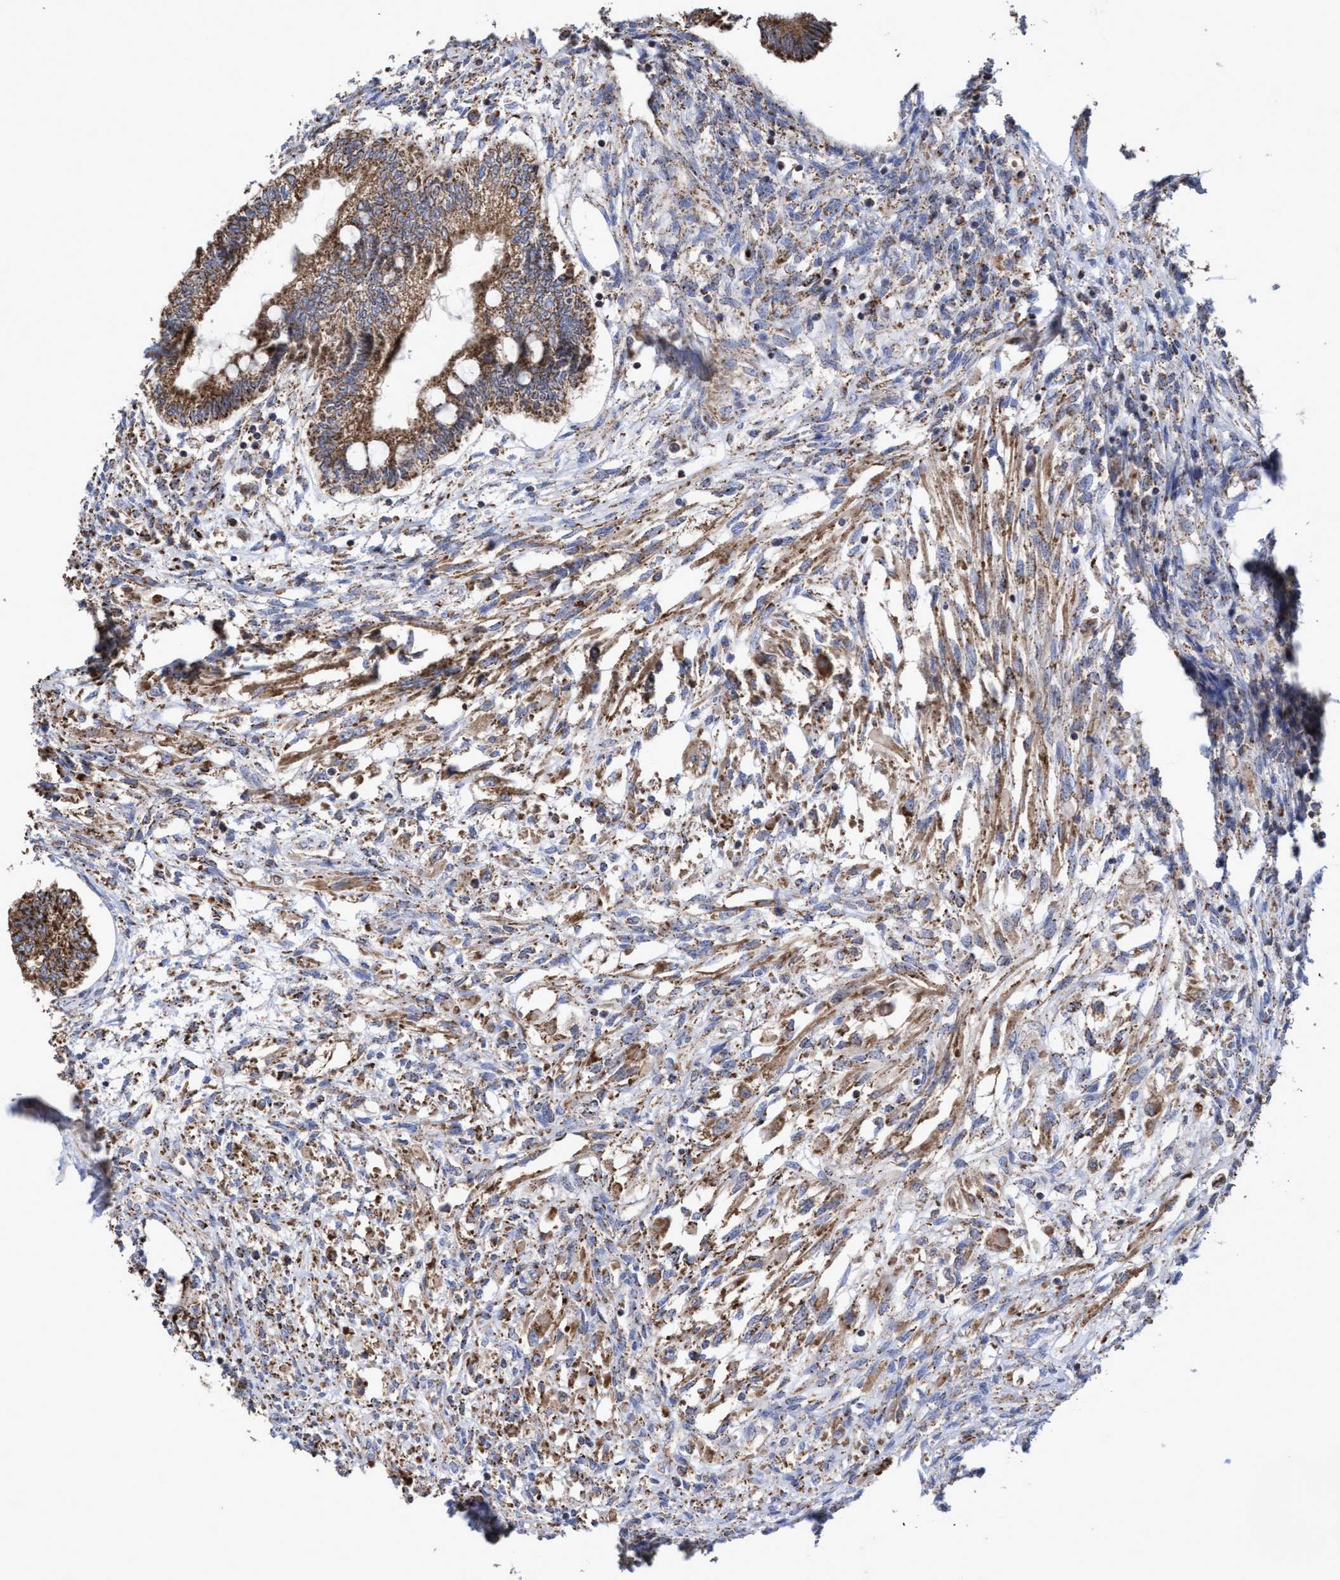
{"staining": {"intensity": "moderate", "quantity": ">75%", "location": "cytoplasmic/membranous"}, "tissue": "testis cancer", "cell_type": "Tumor cells", "image_type": "cancer", "snomed": [{"axis": "morphology", "description": "Seminoma, NOS"}, {"axis": "topography", "description": "Testis"}], "caption": "Protein analysis of testis cancer (seminoma) tissue exhibits moderate cytoplasmic/membranous staining in about >75% of tumor cells.", "gene": "COBL", "patient": {"sex": "male", "age": 28}}